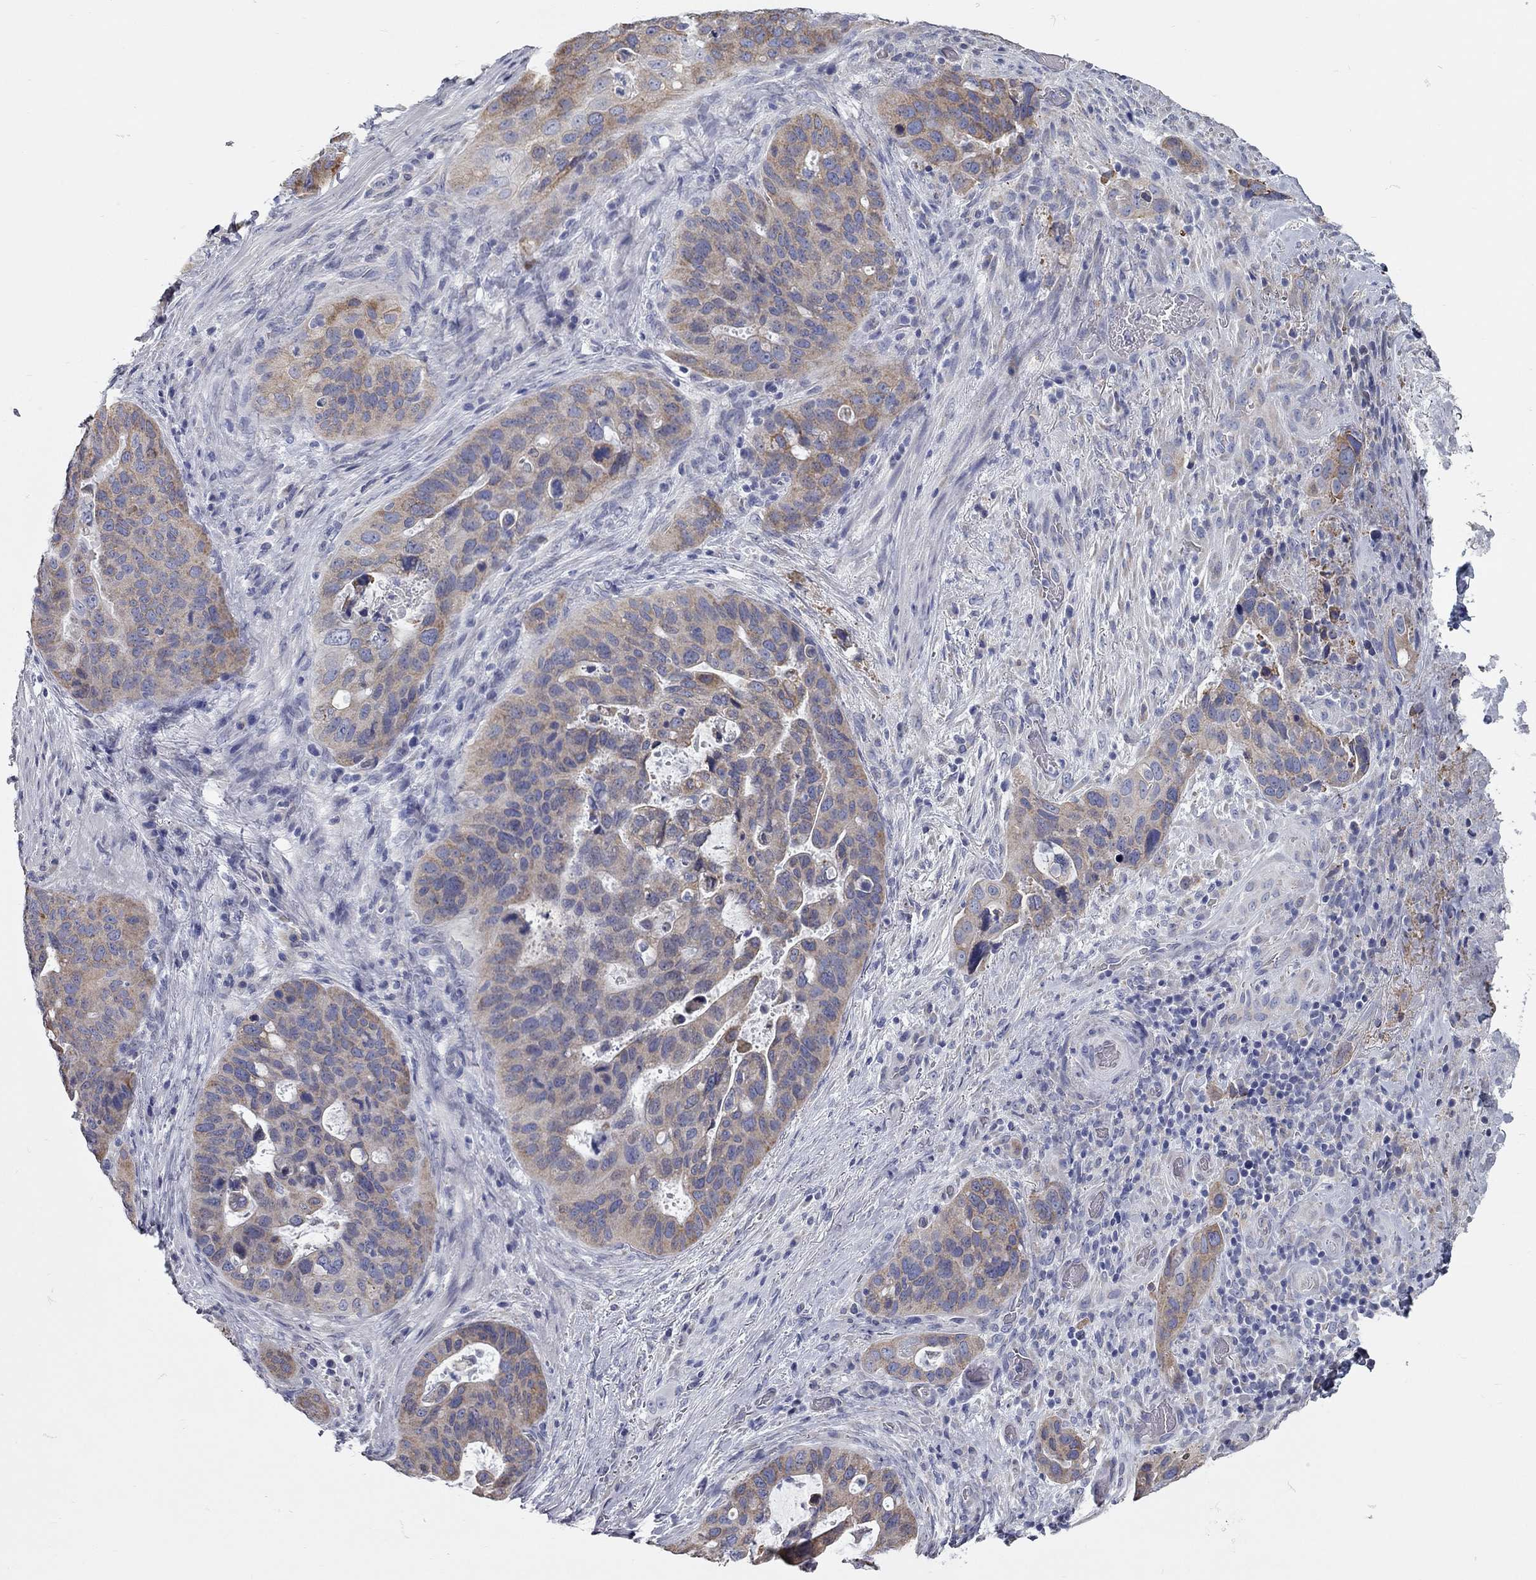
{"staining": {"intensity": "moderate", "quantity": "<25%", "location": "cytoplasmic/membranous"}, "tissue": "stomach cancer", "cell_type": "Tumor cells", "image_type": "cancer", "snomed": [{"axis": "morphology", "description": "Adenocarcinoma, NOS"}, {"axis": "topography", "description": "Stomach"}], "caption": "DAB immunohistochemical staining of adenocarcinoma (stomach) exhibits moderate cytoplasmic/membranous protein staining in approximately <25% of tumor cells. (DAB IHC with brightfield microscopy, high magnification).", "gene": "XAGE2", "patient": {"sex": "male", "age": 54}}